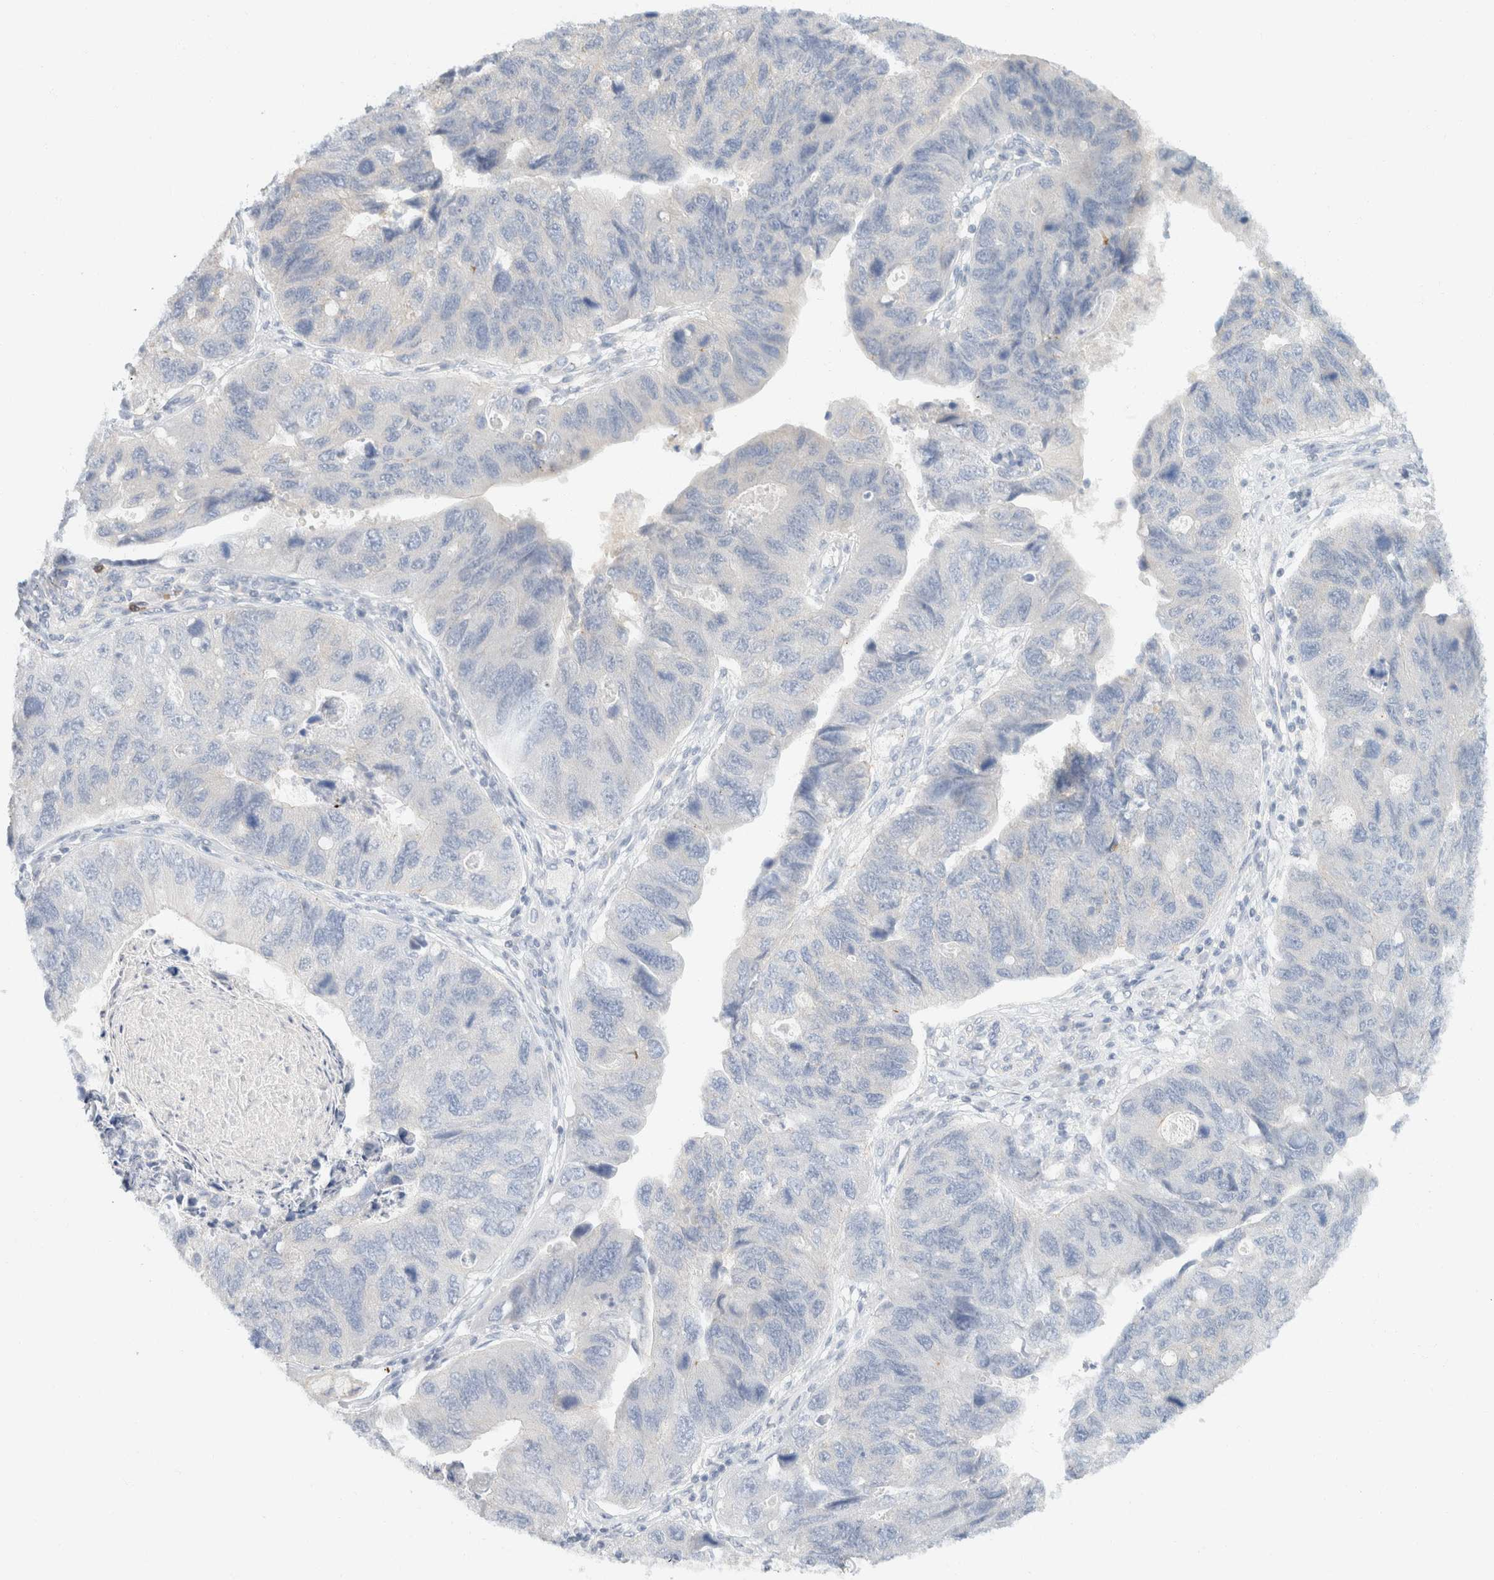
{"staining": {"intensity": "negative", "quantity": "none", "location": "none"}, "tissue": "stomach cancer", "cell_type": "Tumor cells", "image_type": "cancer", "snomed": [{"axis": "morphology", "description": "Adenocarcinoma, NOS"}, {"axis": "topography", "description": "Stomach"}], "caption": "A high-resolution photomicrograph shows immunohistochemistry staining of stomach cancer (adenocarcinoma), which reveals no significant positivity in tumor cells.", "gene": "SH3GLB2", "patient": {"sex": "male", "age": 59}}